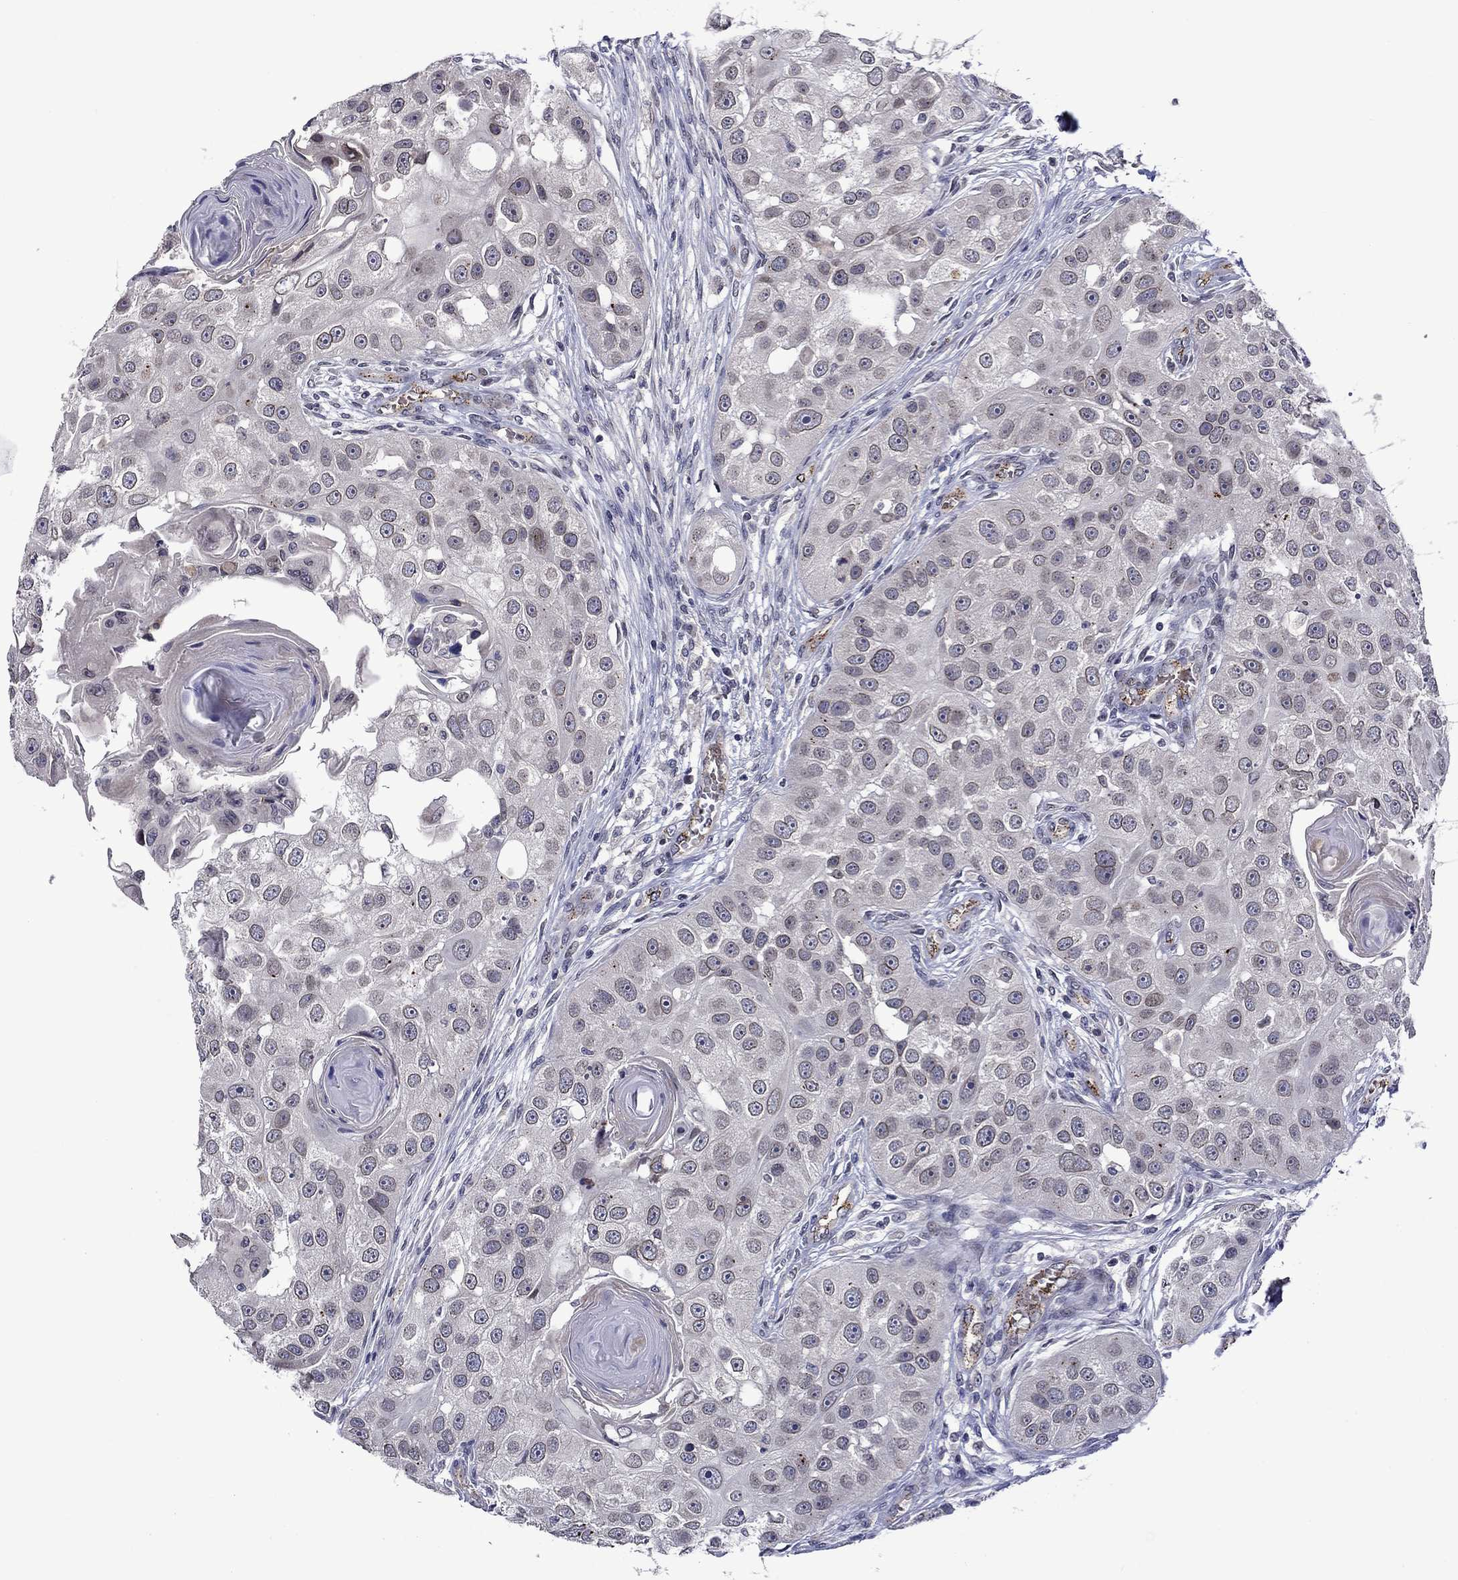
{"staining": {"intensity": "negative", "quantity": "none", "location": "none"}, "tissue": "head and neck cancer", "cell_type": "Tumor cells", "image_type": "cancer", "snomed": [{"axis": "morphology", "description": "Normal tissue, NOS"}, {"axis": "morphology", "description": "Squamous cell carcinoma, NOS"}, {"axis": "topography", "description": "Skeletal muscle"}, {"axis": "topography", "description": "Head-Neck"}], "caption": "Photomicrograph shows no protein expression in tumor cells of head and neck cancer (squamous cell carcinoma) tissue. (Brightfield microscopy of DAB (3,3'-diaminobenzidine) IHC at high magnification).", "gene": "SLITRK1", "patient": {"sex": "male", "age": 51}}